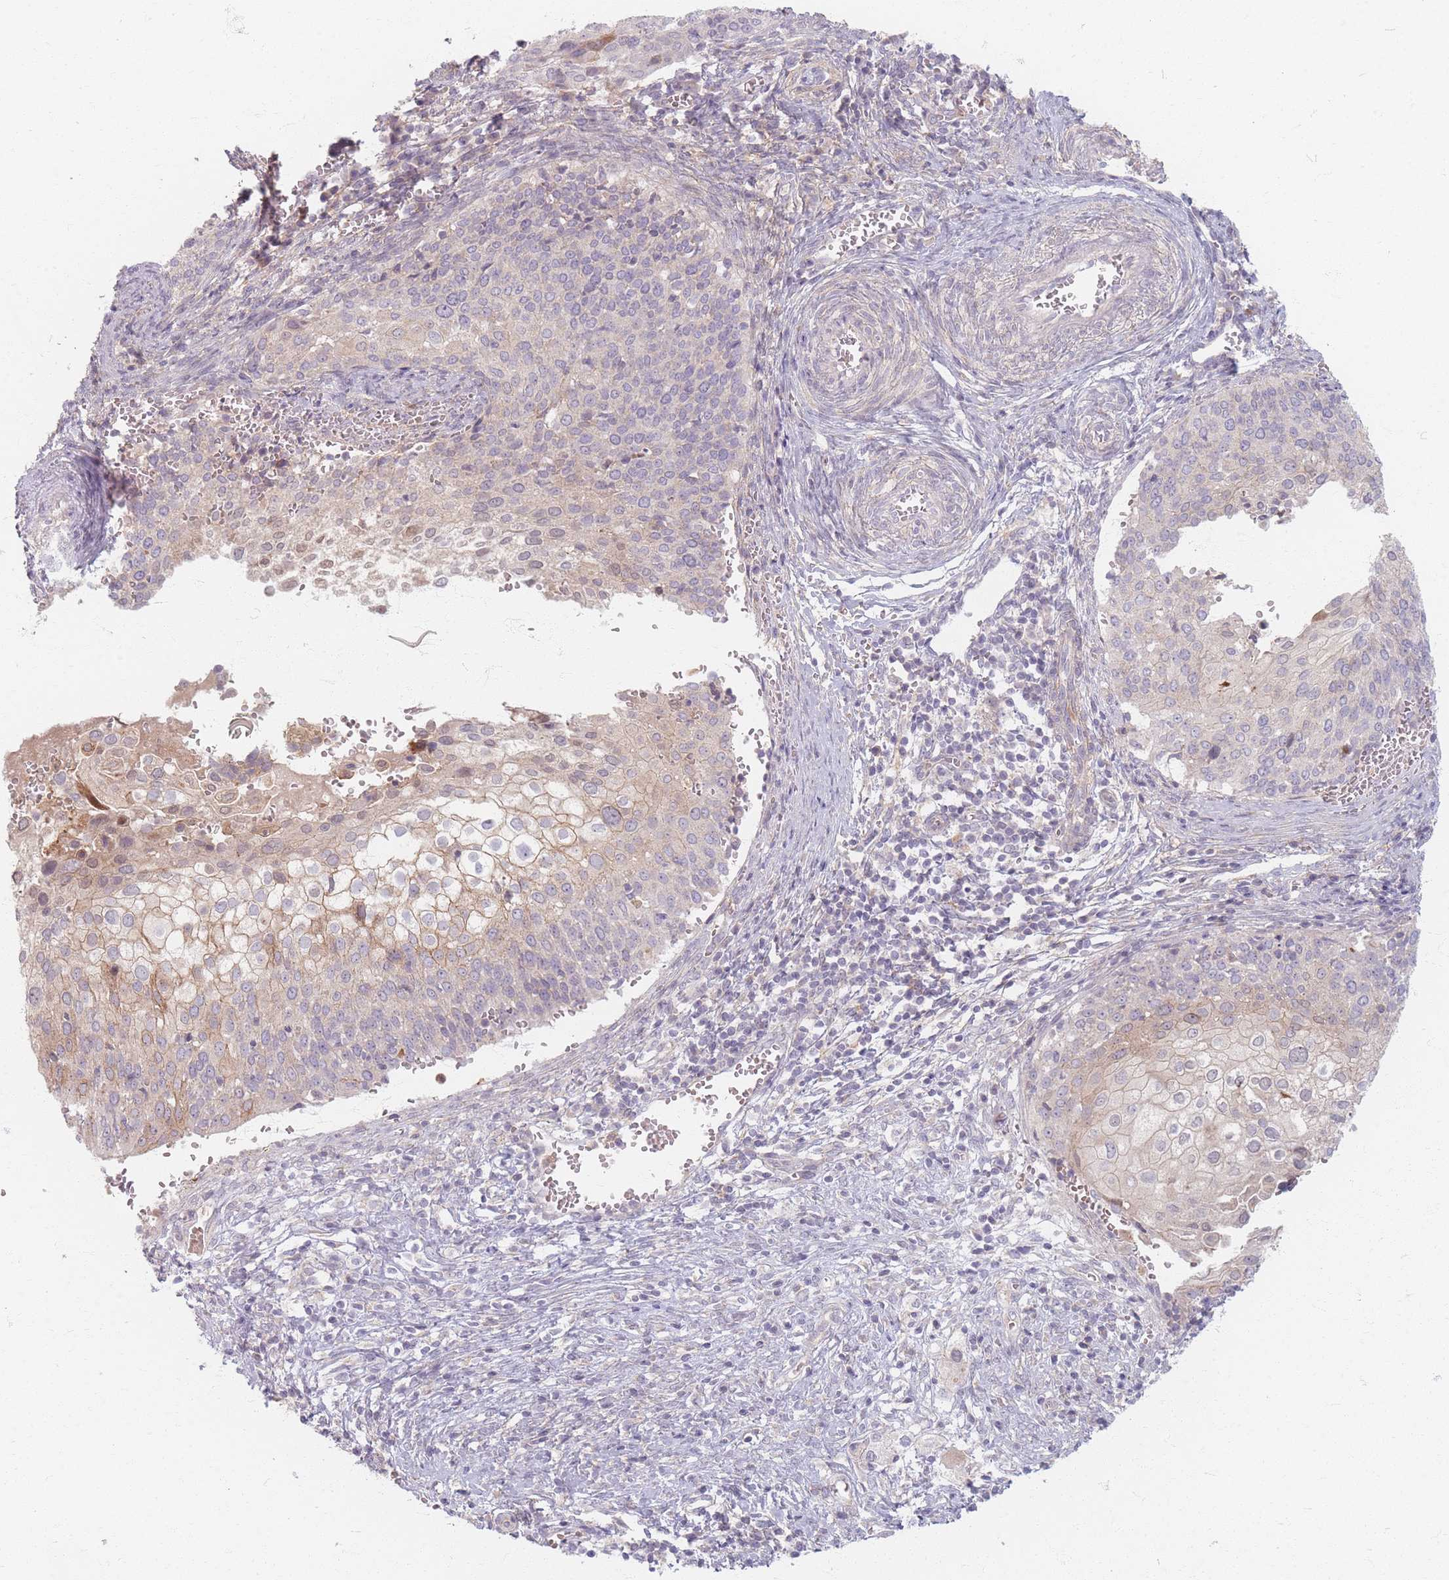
{"staining": {"intensity": "weak", "quantity": "<25%", "location": "cytoplasmic/membranous"}, "tissue": "cervical cancer", "cell_type": "Tumor cells", "image_type": "cancer", "snomed": [{"axis": "morphology", "description": "Squamous cell carcinoma, NOS"}, {"axis": "topography", "description": "Cervix"}], "caption": "IHC histopathology image of human cervical squamous cell carcinoma stained for a protein (brown), which displays no staining in tumor cells.", "gene": "CHCHD7", "patient": {"sex": "female", "age": 44}}